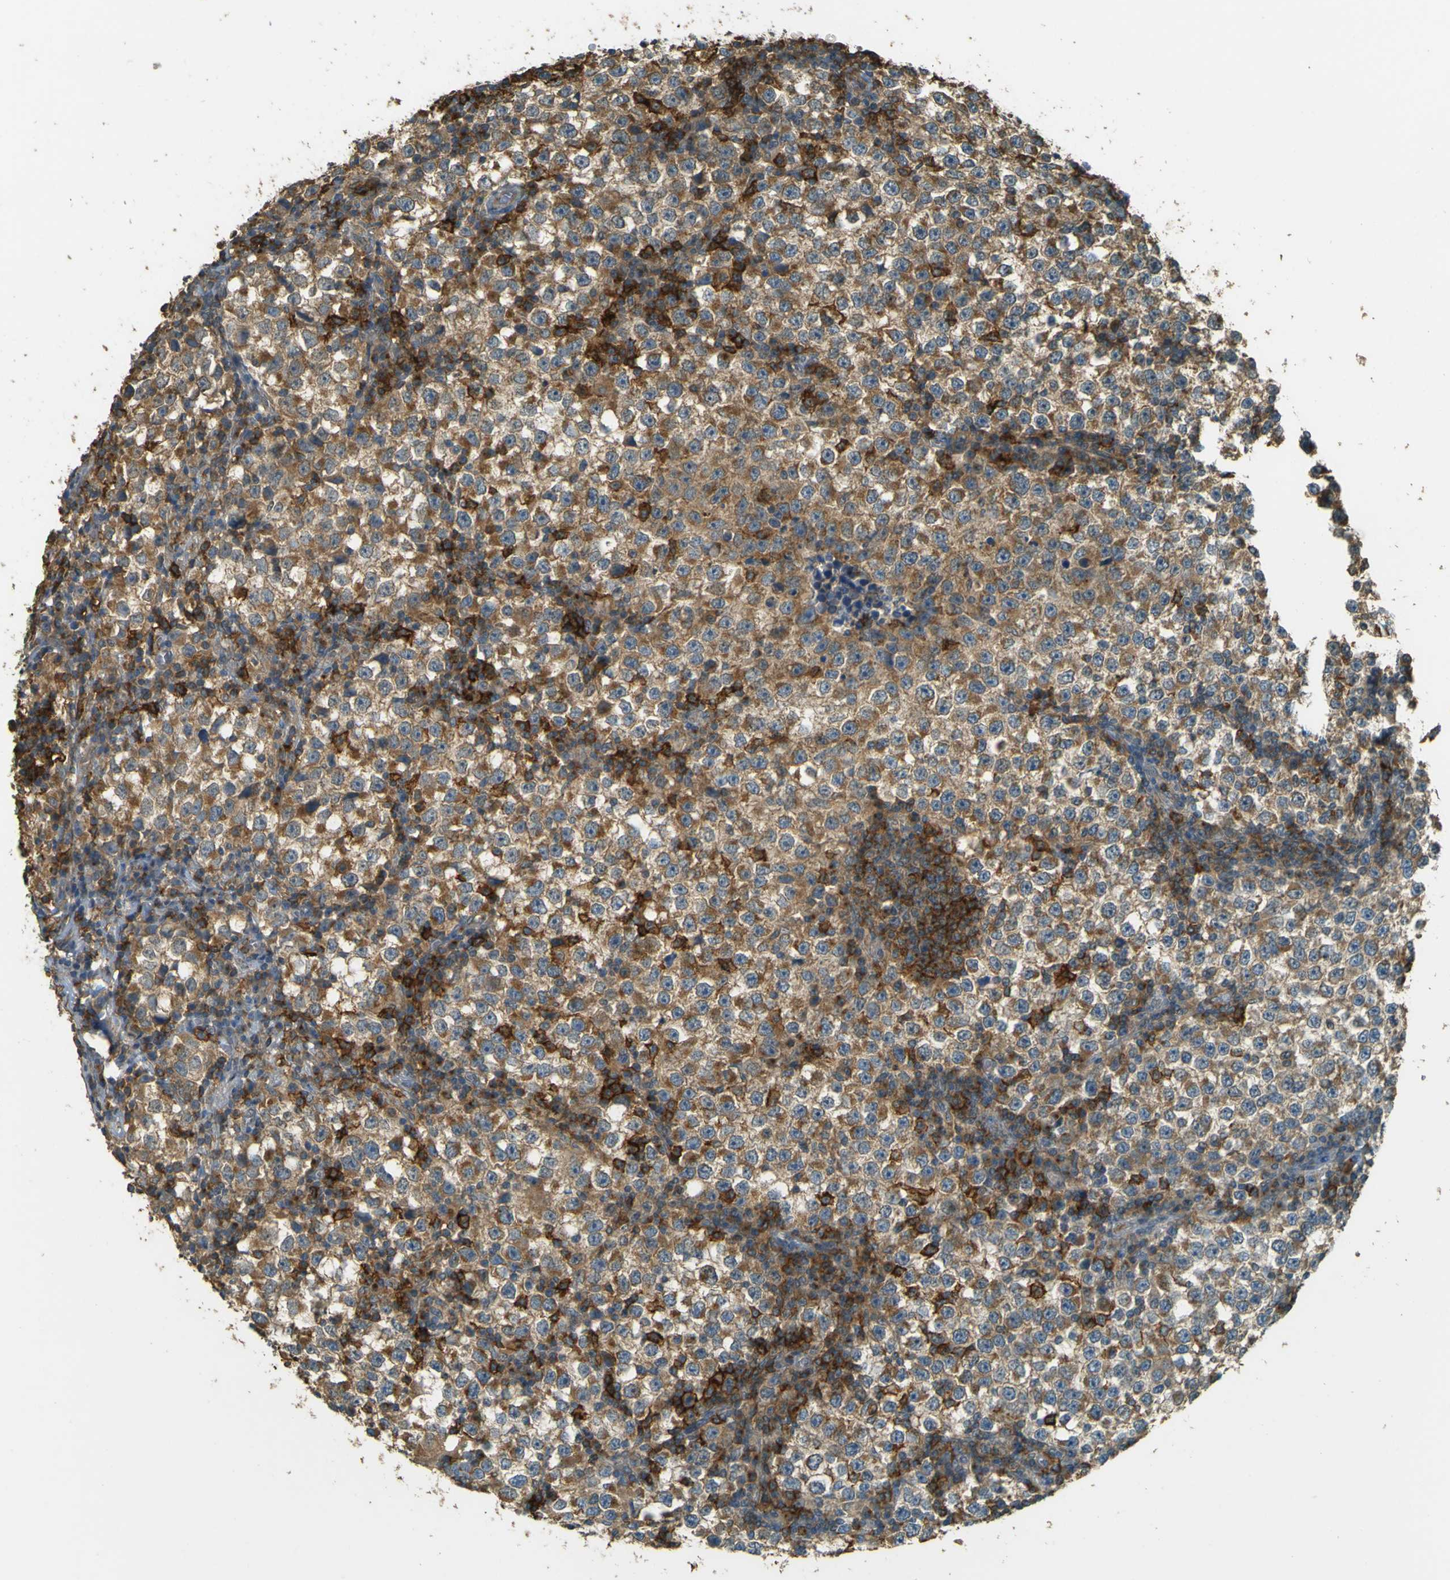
{"staining": {"intensity": "strong", "quantity": ">75%", "location": "cytoplasmic/membranous"}, "tissue": "testis cancer", "cell_type": "Tumor cells", "image_type": "cancer", "snomed": [{"axis": "morphology", "description": "Seminoma, NOS"}, {"axis": "topography", "description": "Testis"}], "caption": "A histopathology image of testis cancer (seminoma) stained for a protein displays strong cytoplasmic/membranous brown staining in tumor cells.", "gene": "GOLGA1", "patient": {"sex": "male", "age": 65}}